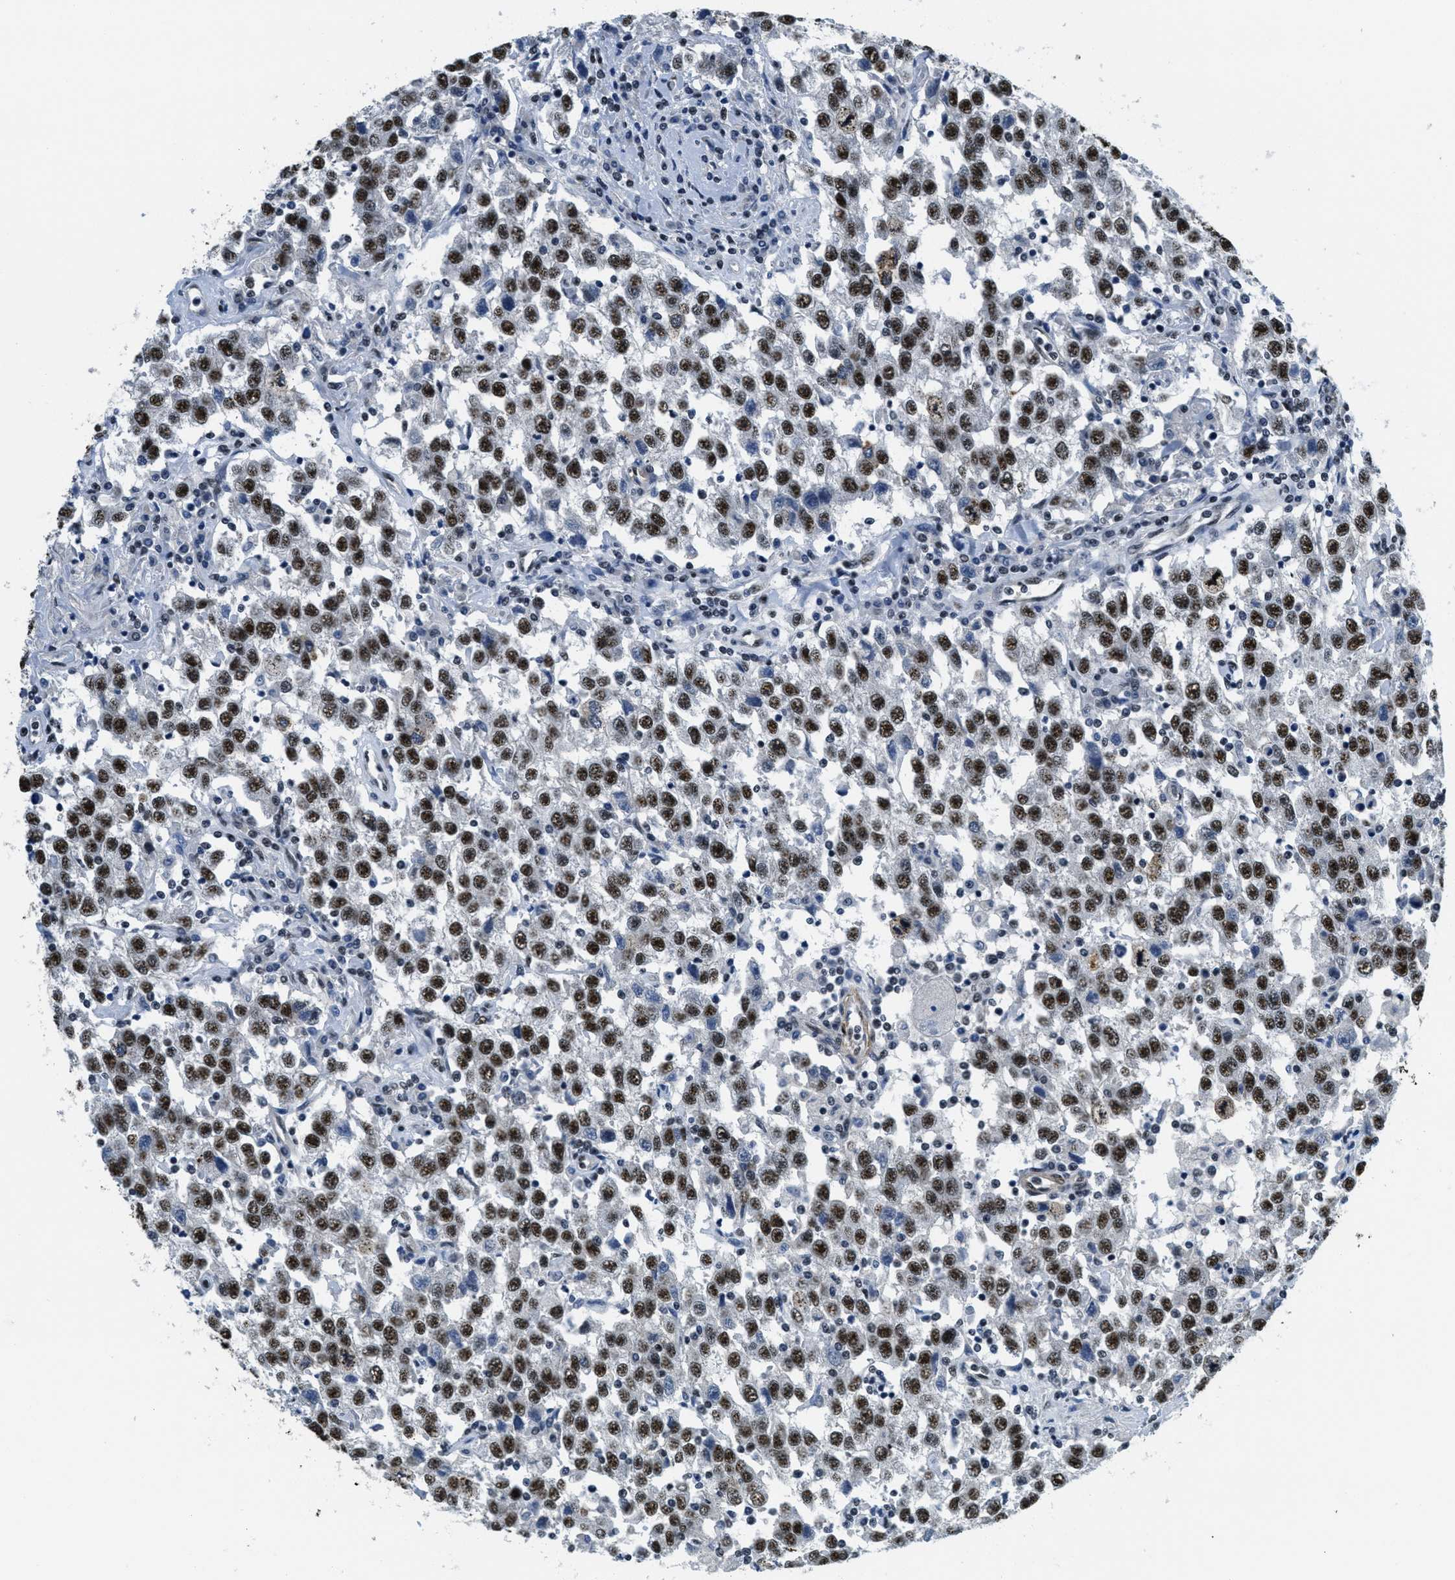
{"staining": {"intensity": "strong", "quantity": ">75%", "location": "nuclear"}, "tissue": "testis cancer", "cell_type": "Tumor cells", "image_type": "cancer", "snomed": [{"axis": "morphology", "description": "Seminoma, NOS"}, {"axis": "topography", "description": "Testis"}], "caption": "Testis seminoma tissue demonstrates strong nuclear positivity in about >75% of tumor cells", "gene": "CFAP36", "patient": {"sex": "male", "age": 41}}